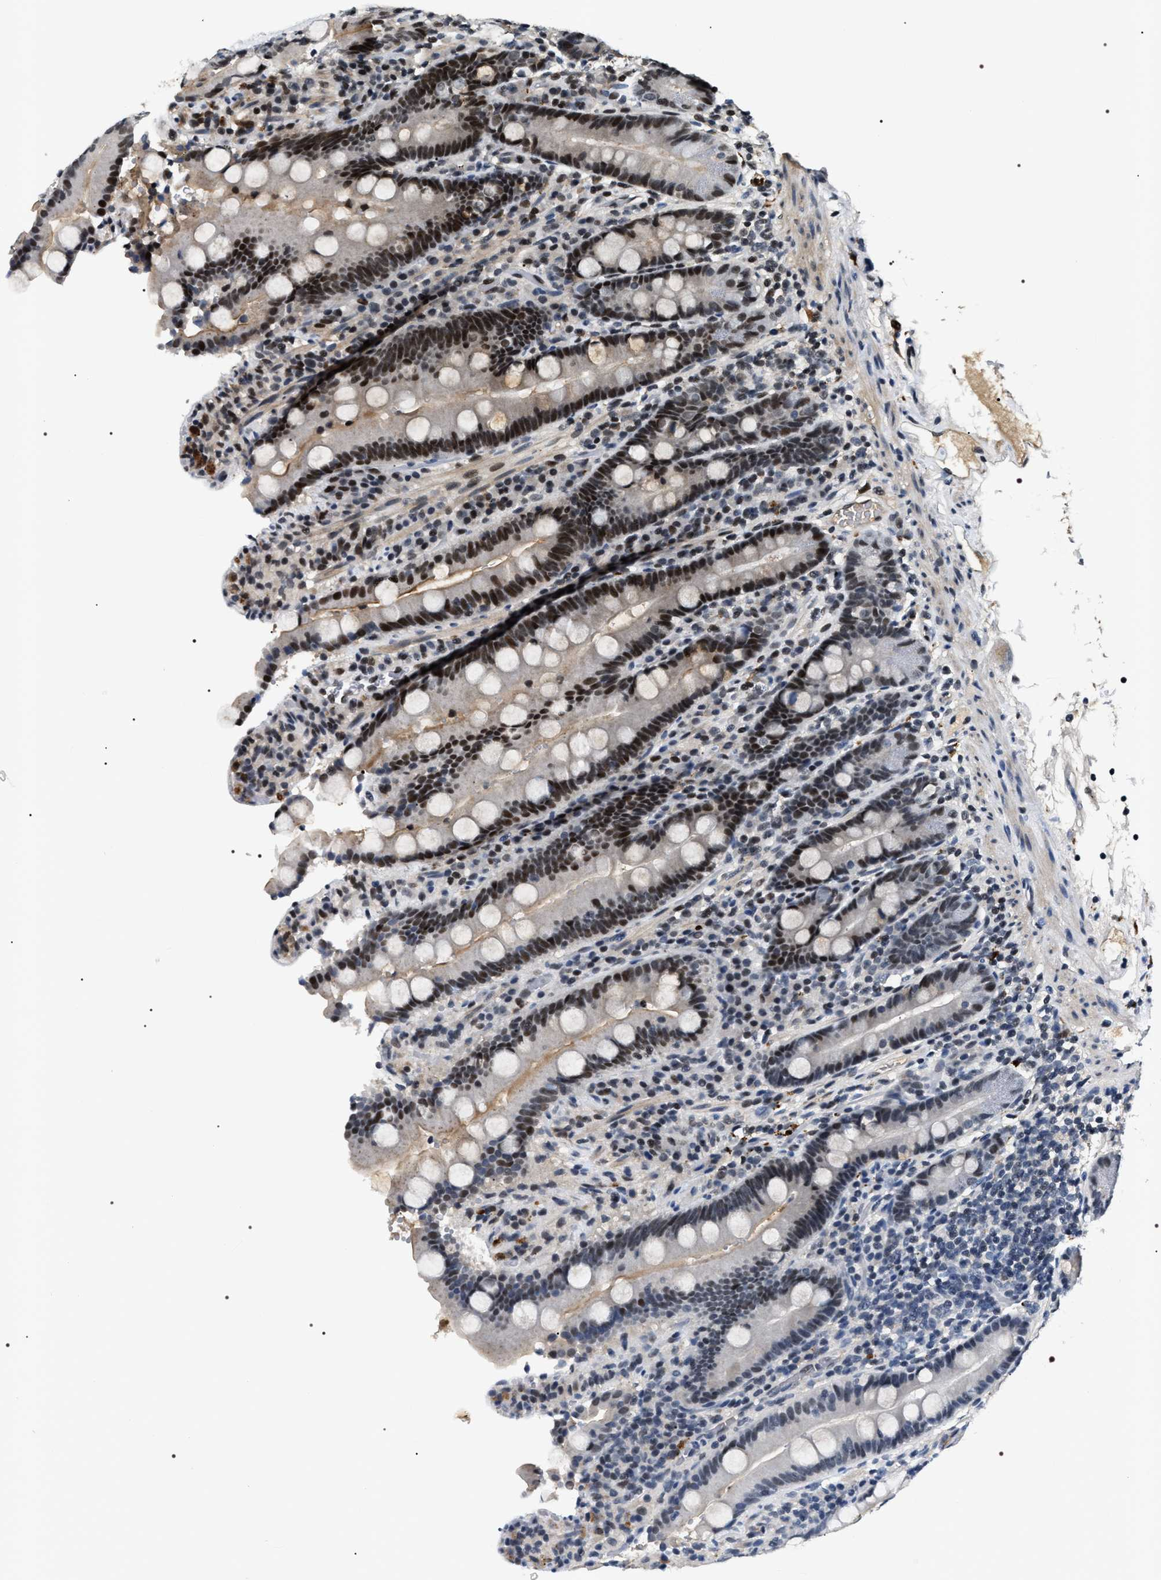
{"staining": {"intensity": "strong", "quantity": "25%-75%", "location": "nuclear"}, "tissue": "duodenum", "cell_type": "Glandular cells", "image_type": "normal", "snomed": [{"axis": "morphology", "description": "Normal tissue, NOS"}, {"axis": "topography", "description": "Small intestine, NOS"}], "caption": "IHC histopathology image of normal human duodenum stained for a protein (brown), which displays high levels of strong nuclear staining in approximately 25%-75% of glandular cells.", "gene": "C7orf25", "patient": {"sex": "female", "age": 71}}